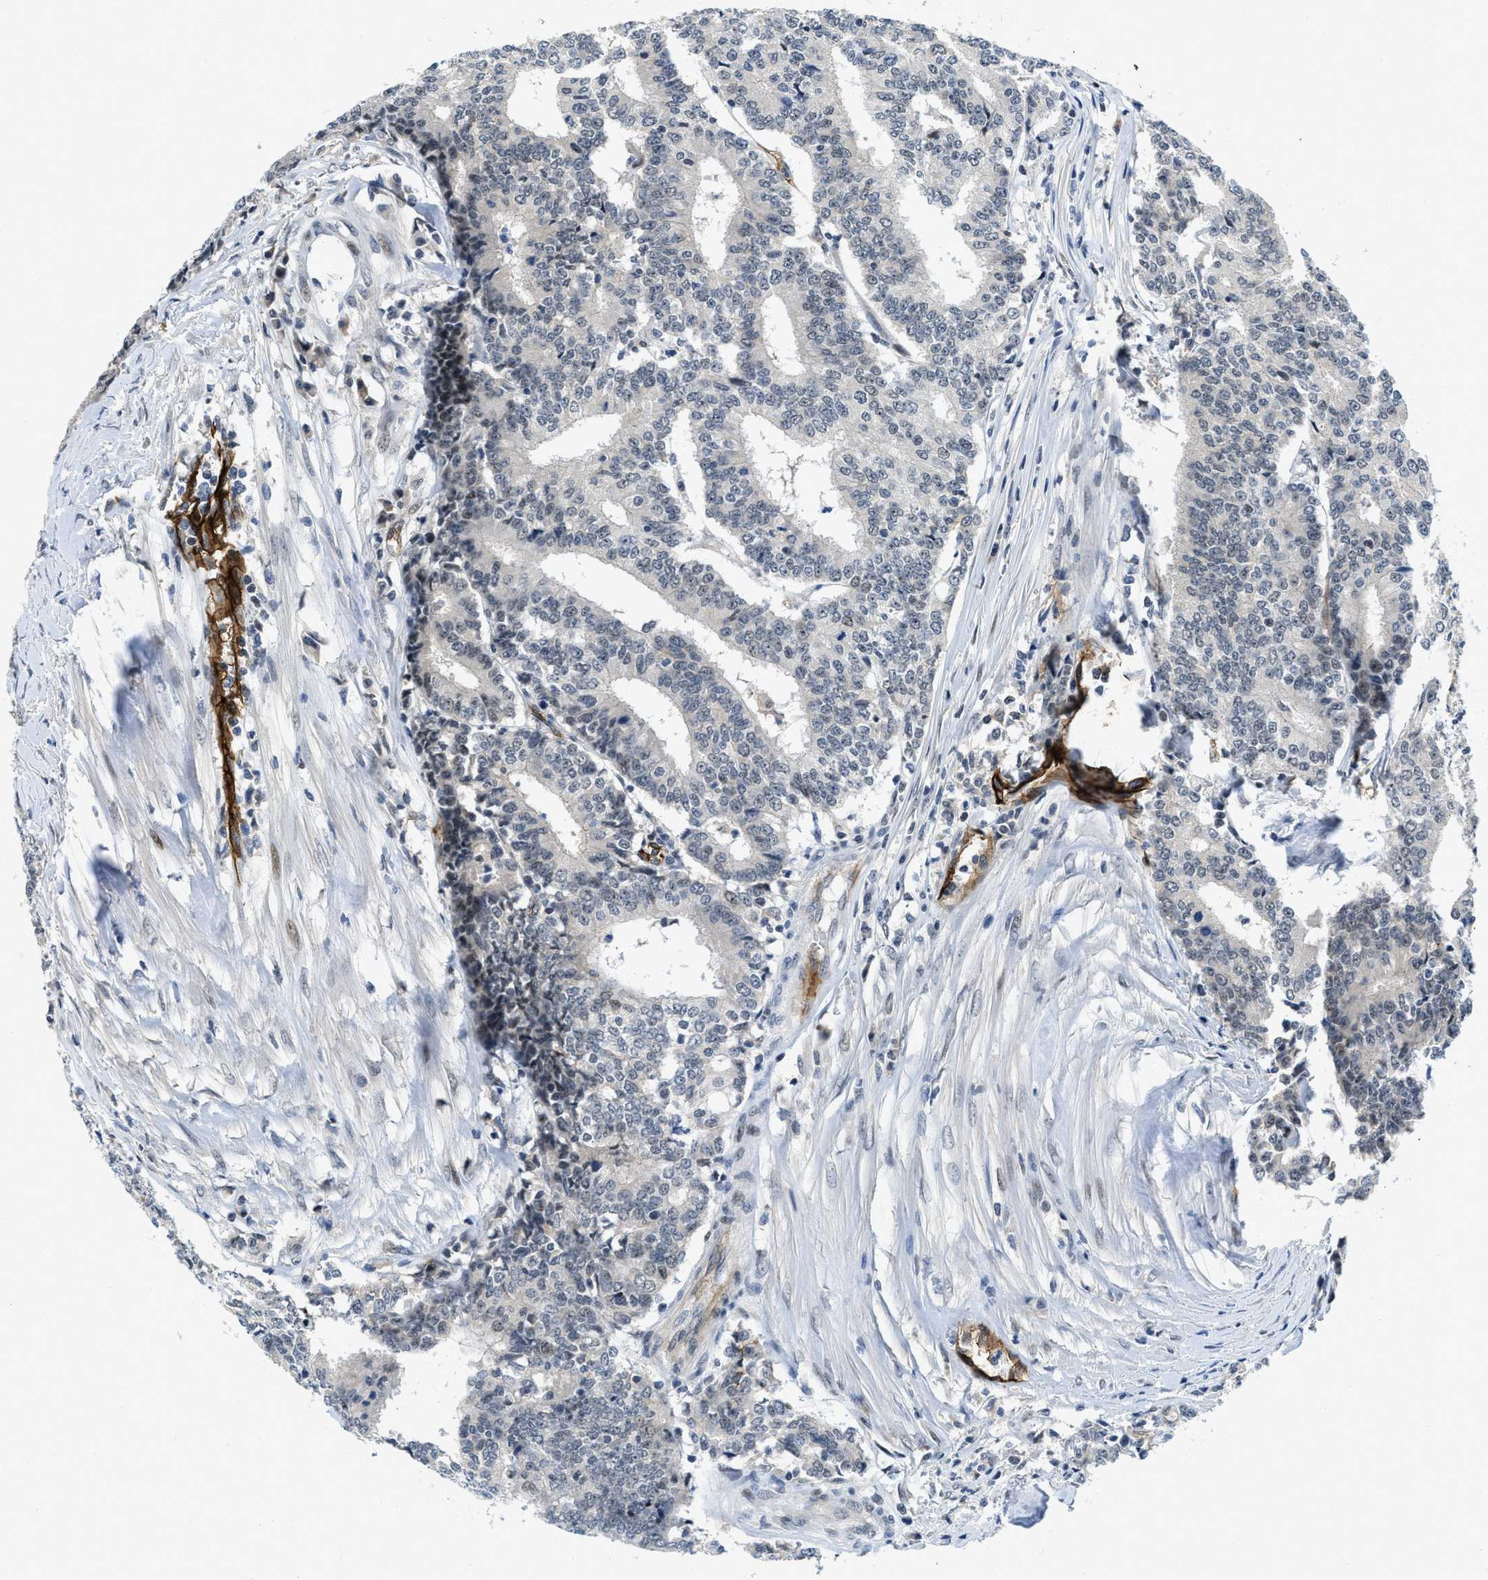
{"staining": {"intensity": "negative", "quantity": "none", "location": "none"}, "tissue": "prostate cancer", "cell_type": "Tumor cells", "image_type": "cancer", "snomed": [{"axis": "morphology", "description": "Normal tissue, NOS"}, {"axis": "morphology", "description": "Adenocarcinoma, High grade"}, {"axis": "topography", "description": "Prostate"}, {"axis": "topography", "description": "Seminal veicle"}], "caption": "DAB (3,3'-diaminobenzidine) immunohistochemical staining of human prostate cancer (adenocarcinoma (high-grade)) exhibits no significant expression in tumor cells.", "gene": "SLCO2A1", "patient": {"sex": "male", "age": 55}}